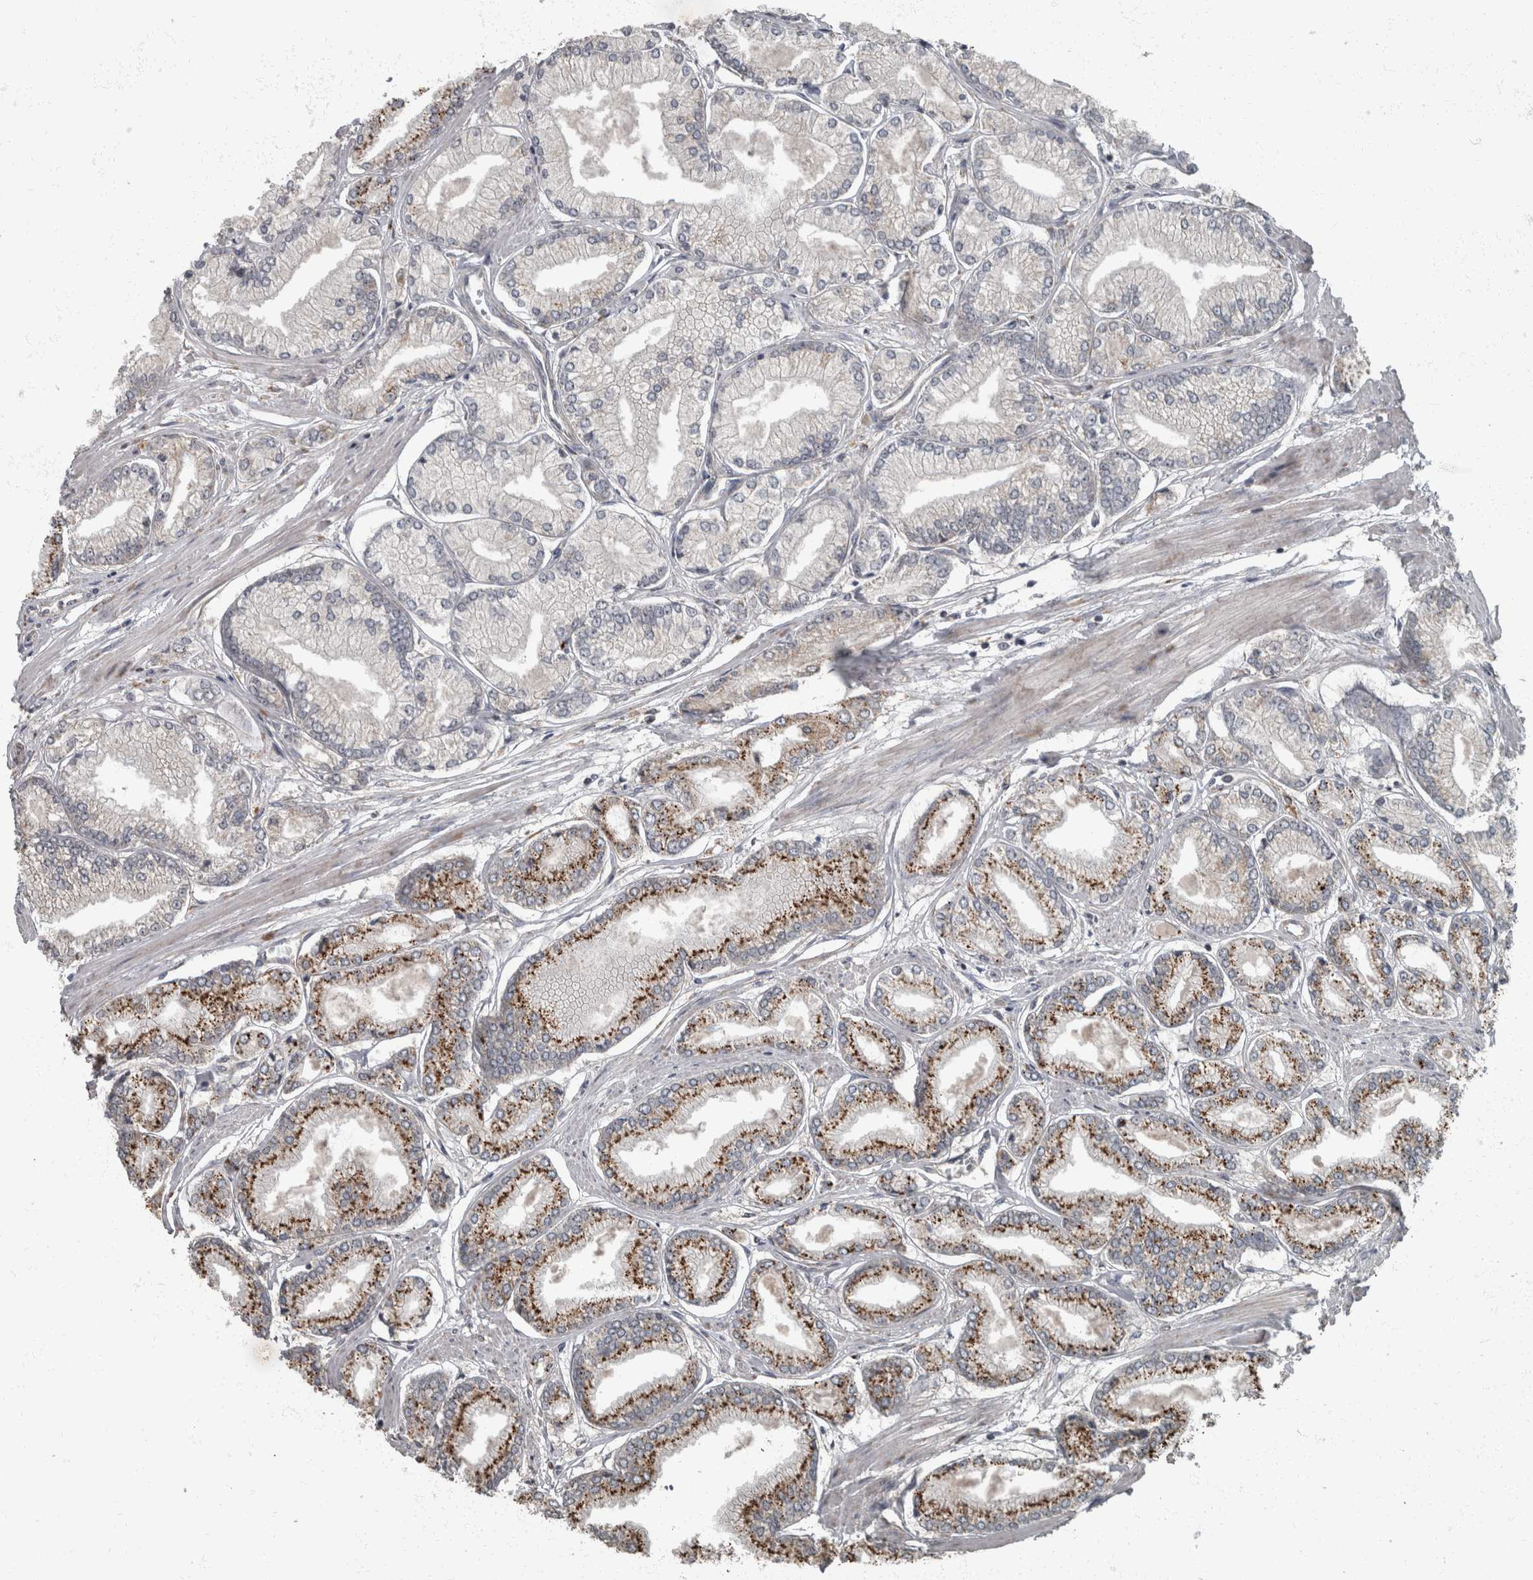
{"staining": {"intensity": "strong", "quantity": "<25%", "location": "cytoplasmic/membranous"}, "tissue": "prostate cancer", "cell_type": "Tumor cells", "image_type": "cancer", "snomed": [{"axis": "morphology", "description": "Adenocarcinoma, Low grade"}, {"axis": "topography", "description": "Prostate"}], "caption": "This is an image of immunohistochemistry (IHC) staining of low-grade adenocarcinoma (prostate), which shows strong positivity in the cytoplasmic/membranous of tumor cells.", "gene": "RABGGTB", "patient": {"sex": "male", "age": 52}}